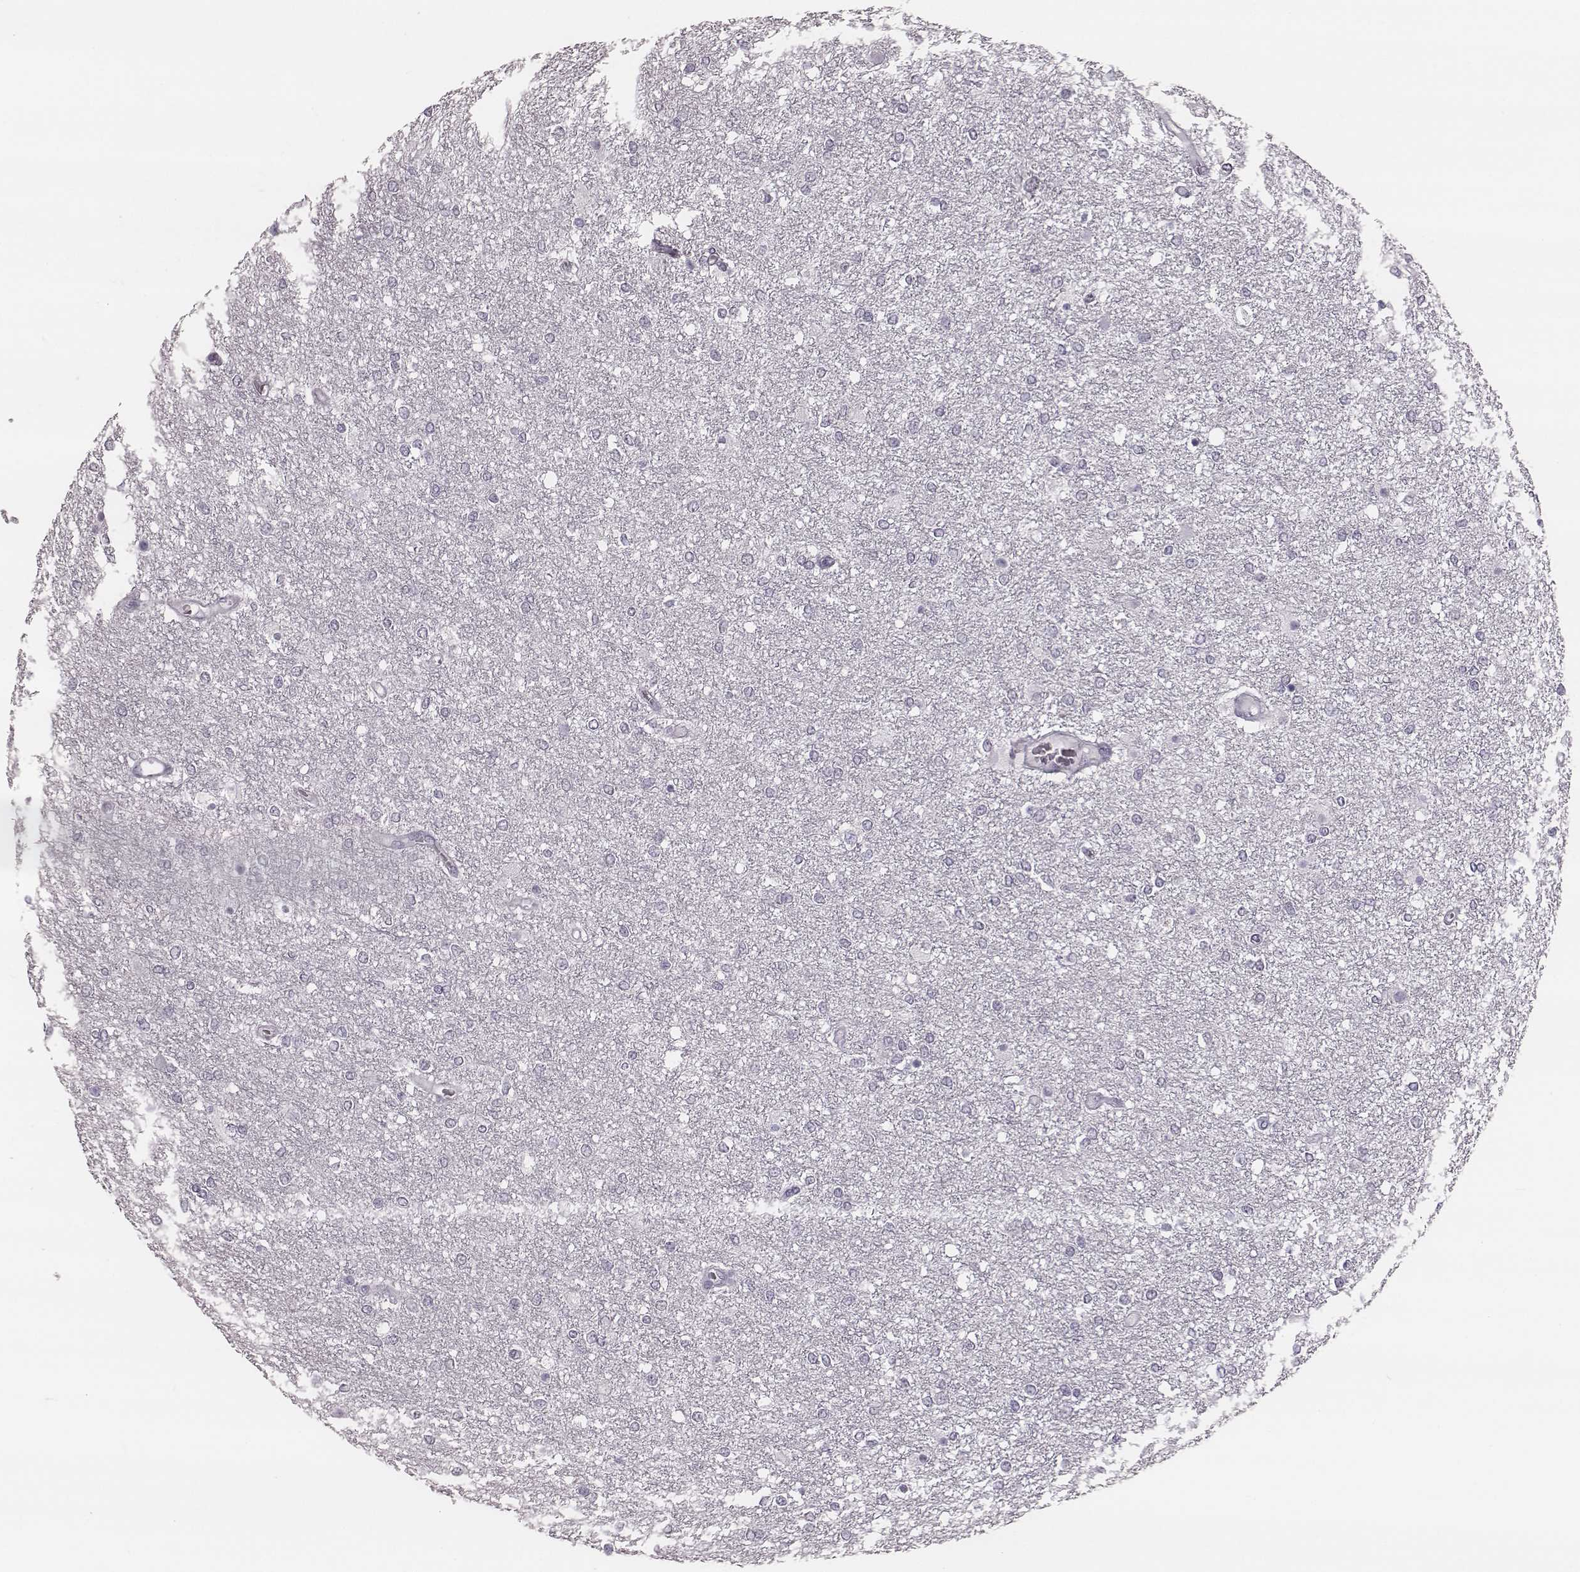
{"staining": {"intensity": "negative", "quantity": "none", "location": "none"}, "tissue": "glioma", "cell_type": "Tumor cells", "image_type": "cancer", "snomed": [{"axis": "morphology", "description": "Glioma, malignant, High grade"}, {"axis": "topography", "description": "Brain"}], "caption": "Malignant glioma (high-grade) stained for a protein using immunohistochemistry (IHC) shows no staining tumor cells.", "gene": "KRT74", "patient": {"sex": "female", "age": 61}}